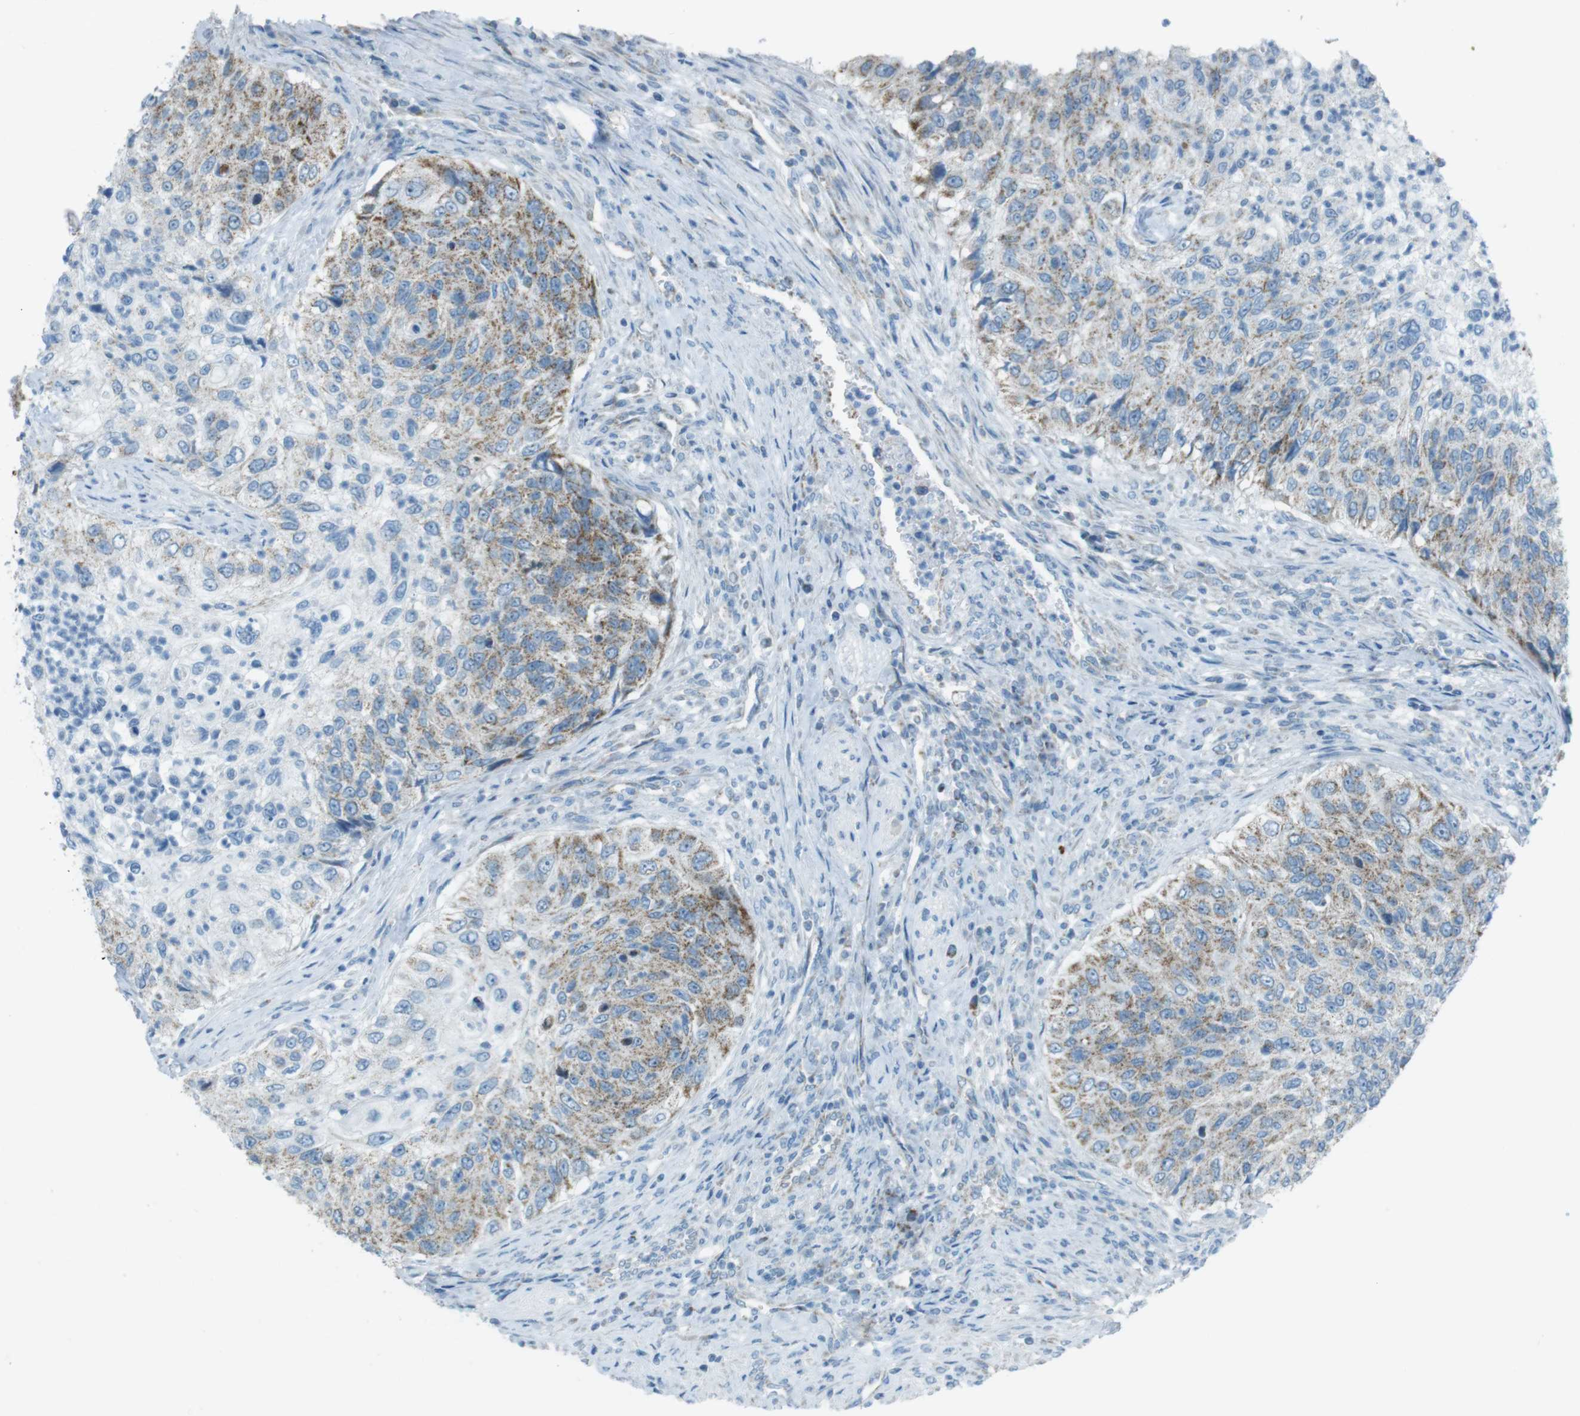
{"staining": {"intensity": "weak", "quantity": ">75%", "location": "cytoplasmic/membranous"}, "tissue": "urothelial cancer", "cell_type": "Tumor cells", "image_type": "cancer", "snomed": [{"axis": "morphology", "description": "Urothelial carcinoma, High grade"}, {"axis": "topography", "description": "Urinary bladder"}], "caption": "Immunohistochemical staining of human urothelial cancer demonstrates weak cytoplasmic/membranous protein expression in approximately >75% of tumor cells. (Brightfield microscopy of DAB IHC at high magnification).", "gene": "DNAJA3", "patient": {"sex": "female", "age": 60}}